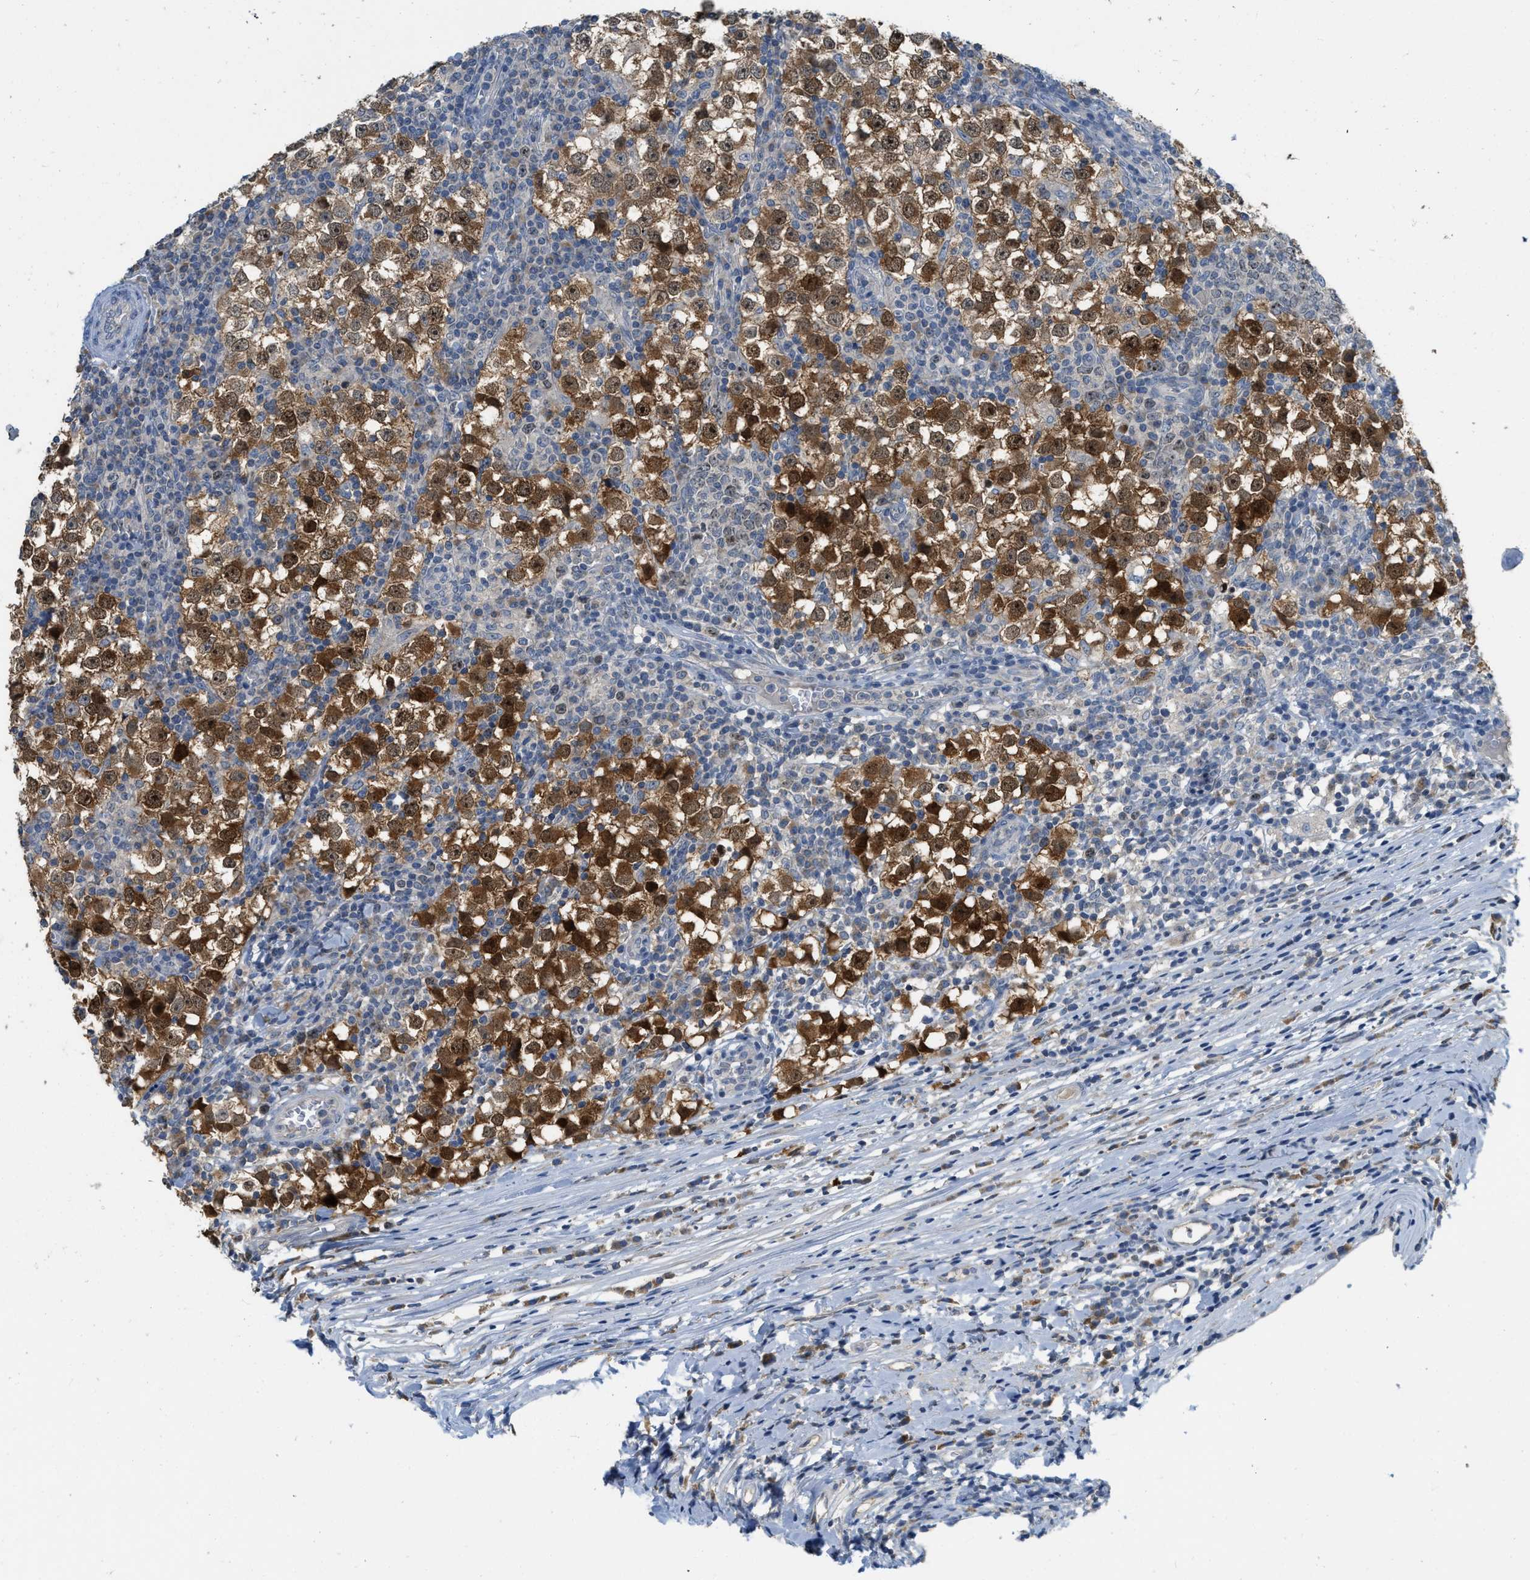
{"staining": {"intensity": "strong", "quantity": ">75%", "location": "cytoplasmic/membranous,nuclear"}, "tissue": "testis cancer", "cell_type": "Tumor cells", "image_type": "cancer", "snomed": [{"axis": "morphology", "description": "Seminoma, NOS"}, {"axis": "topography", "description": "Testis"}], "caption": "Immunohistochemistry (IHC) image of neoplastic tissue: testis cancer stained using immunohistochemistry displays high levels of strong protein expression localized specifically in the cytoplasmic/membranous and nuclear of tumor cells, appearing as a cytoplasmic/membranous and nuclear brown color.", "gene": "MIS18A", "patient": {"sex": "male", "age": 65}}